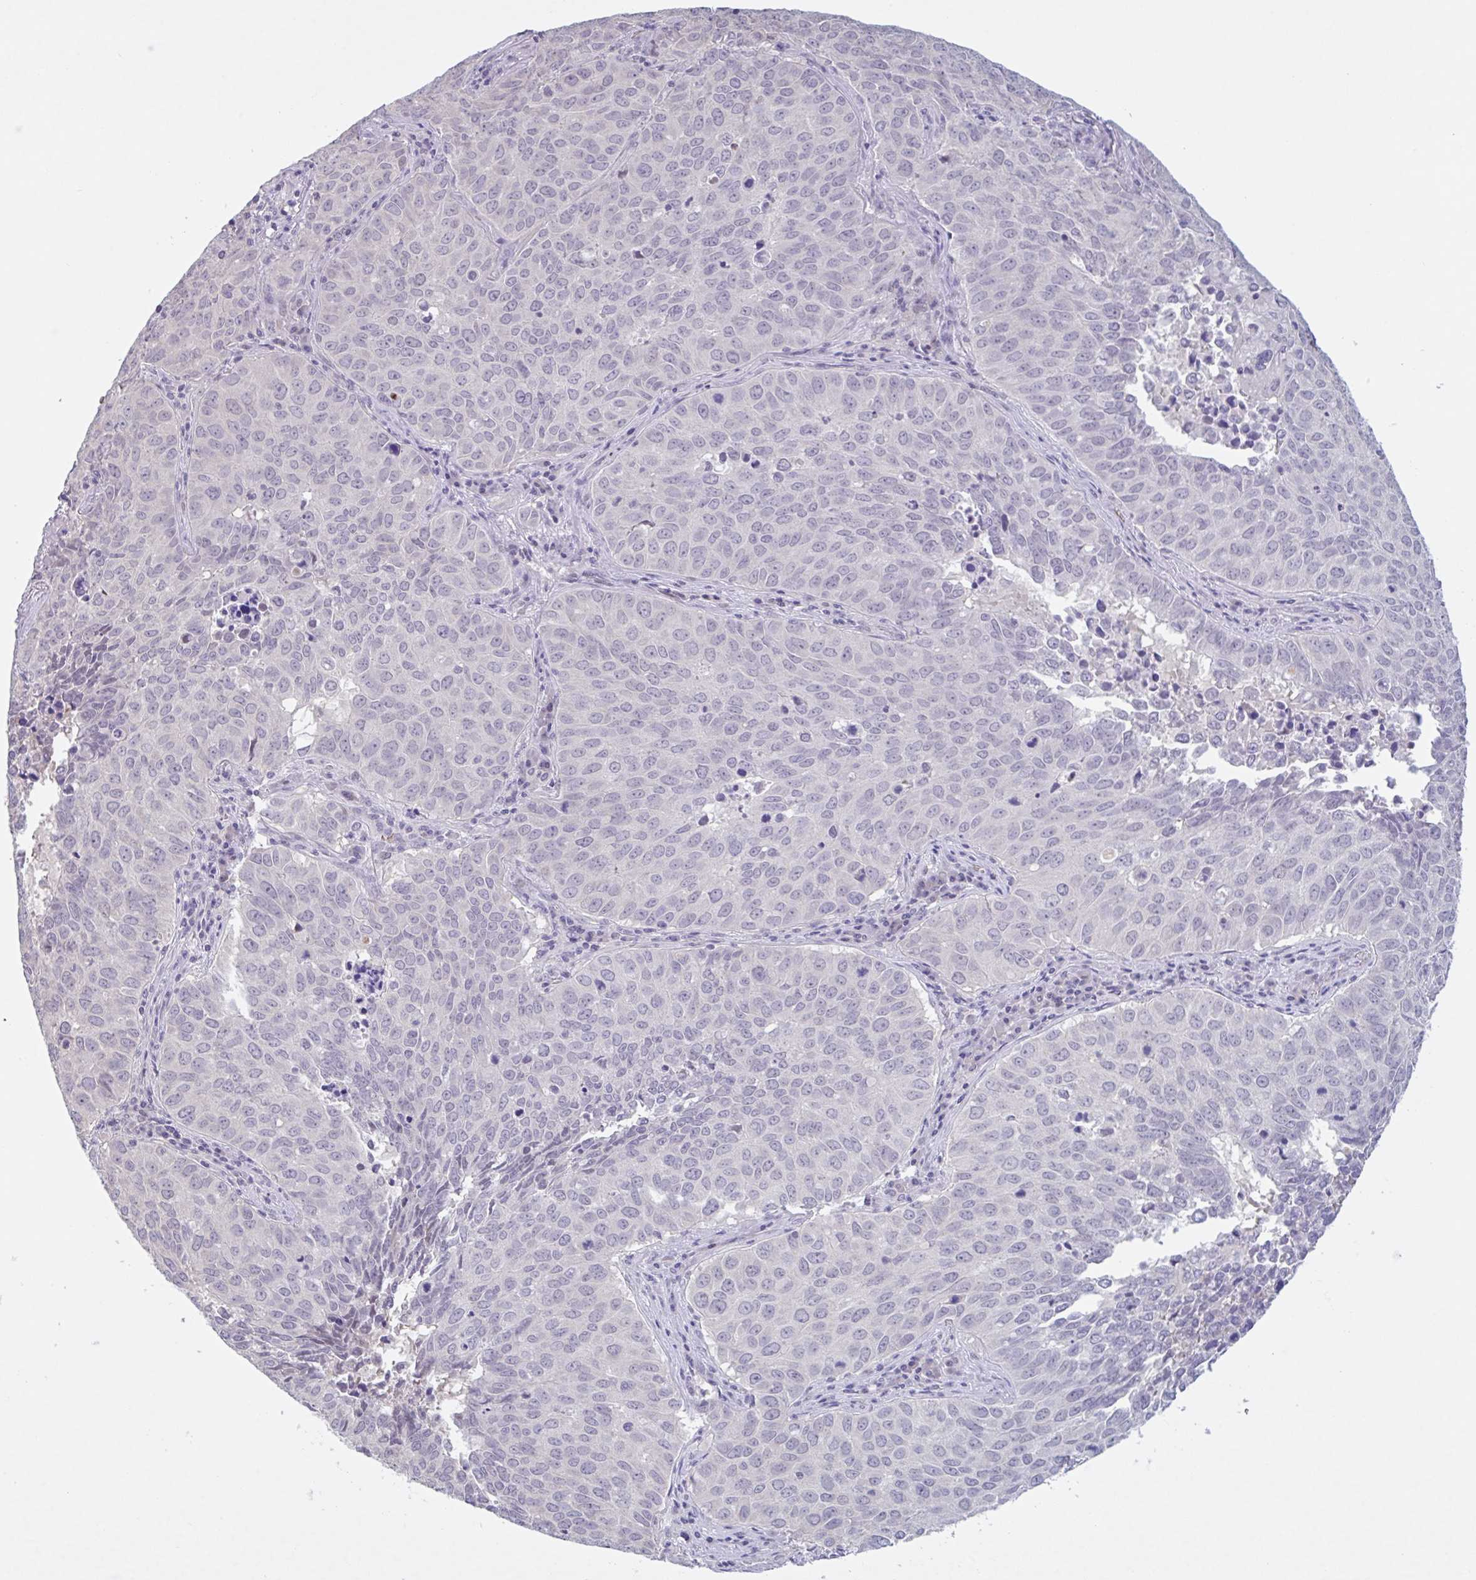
{"staining": {"intensity": "negative", "quantity": "none", "location": "none"}, "tissue": "lung cancer", "cell_type": "Tumor cells", "image_type": "cancer", "snomed": [{"axis": "morphology", "description": "Adenocarcinoma, NOS"}, {"axis": "topography", "description": "Lung"}], "caption": "Image shows no significant protein staining in tumor cells of adenocarcinoma (lung).", "gene": "RHAG", "patient": {"sex": "female", "age": 50}}